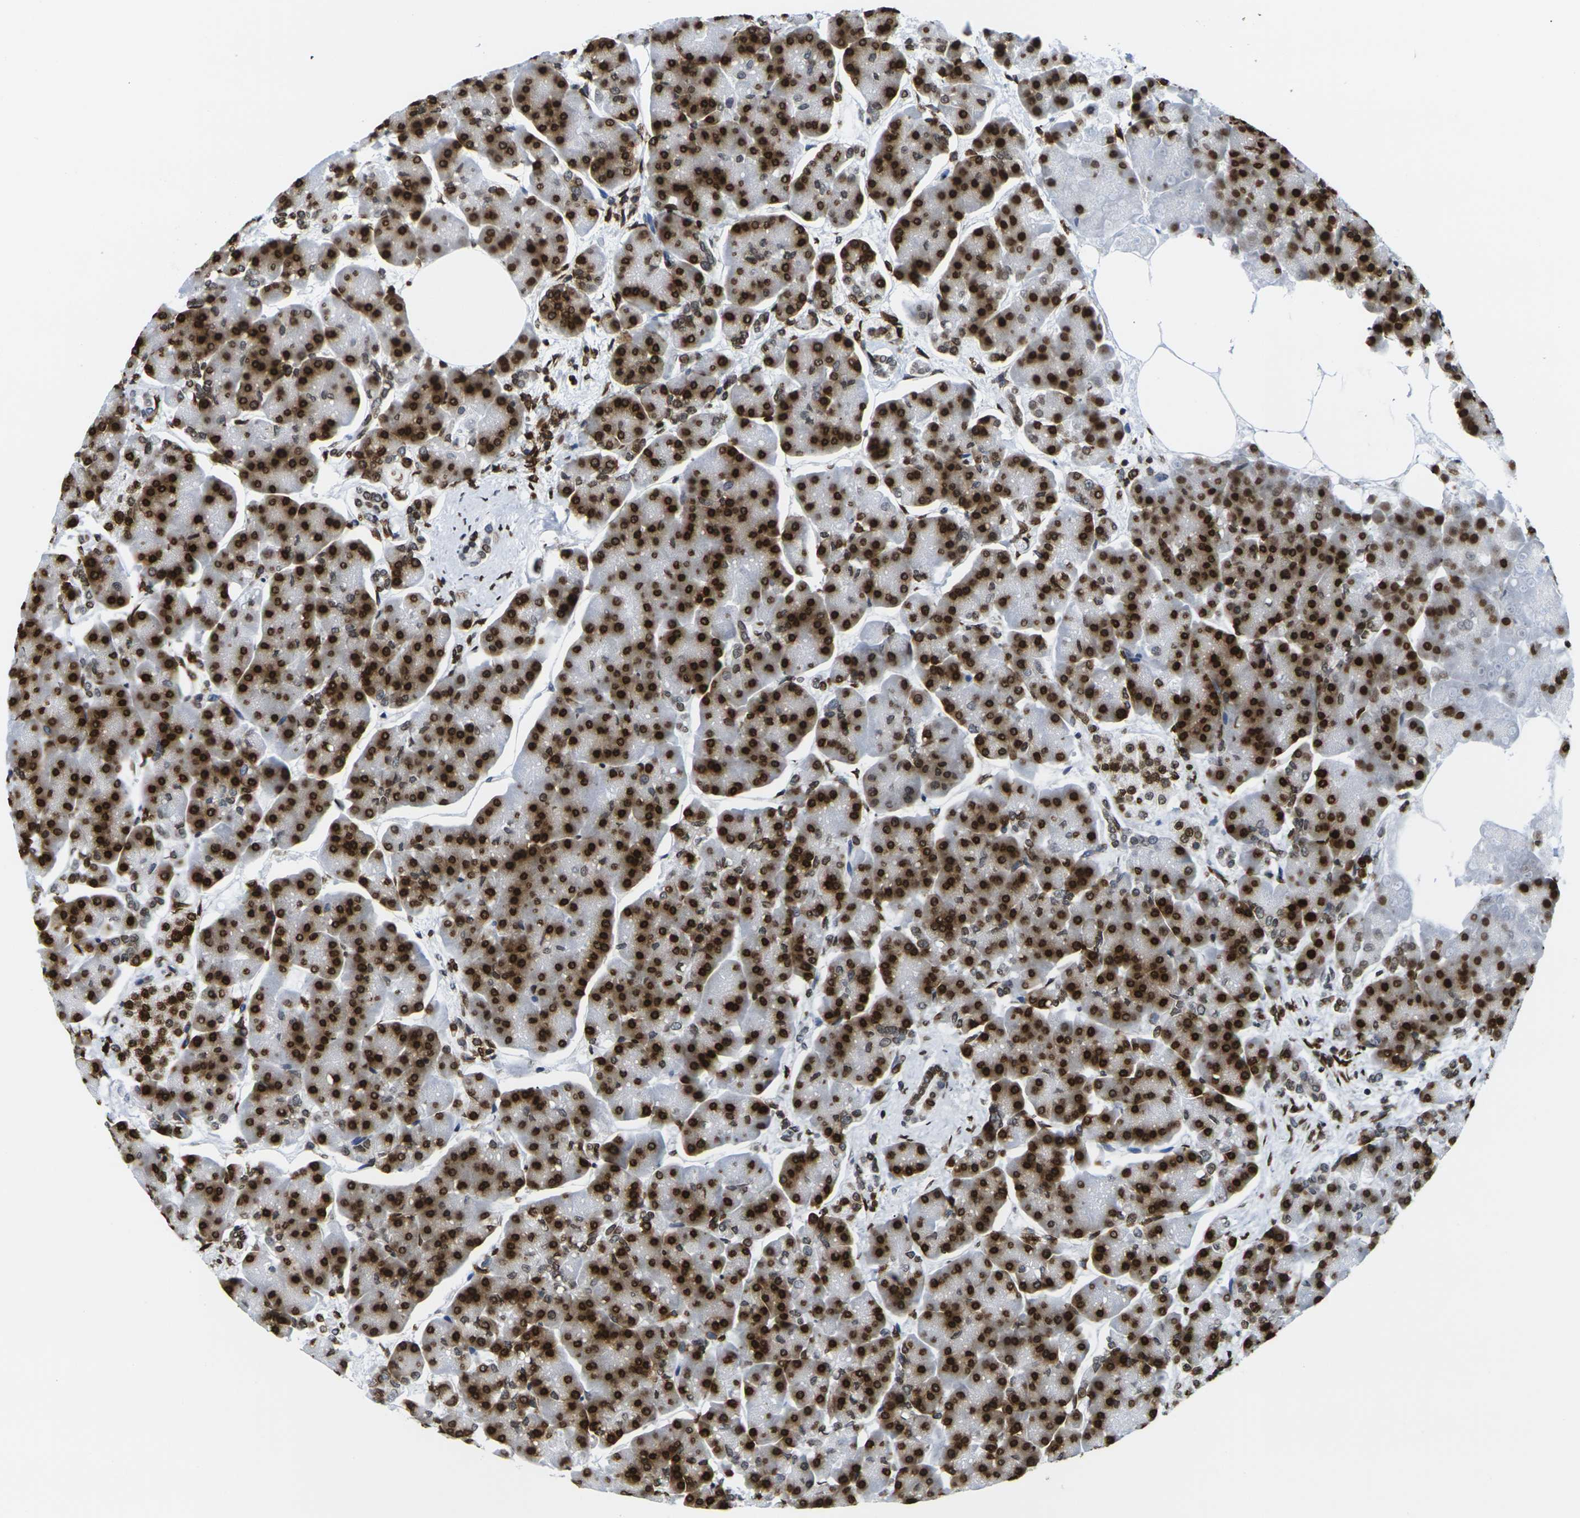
{"staining": {"intensity": "strong", "quantity": ">75%", "location": "nuclear"}, "tissue": "pancreas", "cell_type": "Exocrine glandular cells", "image_type": "normal", "snomed": [{"axis": "morphology", "description": "Normal tissue, NOS"}, {"axis": "topography", "description": "Pancreas"}], "caption": "Immunohistochemical staining of benign human pancreas demonstrates >75% levels of strong nuclear protein staining in about >75% of exocrine glandular cells.", "gene": "H2AC21", "patient": {"sex": "female", "age": 70}}